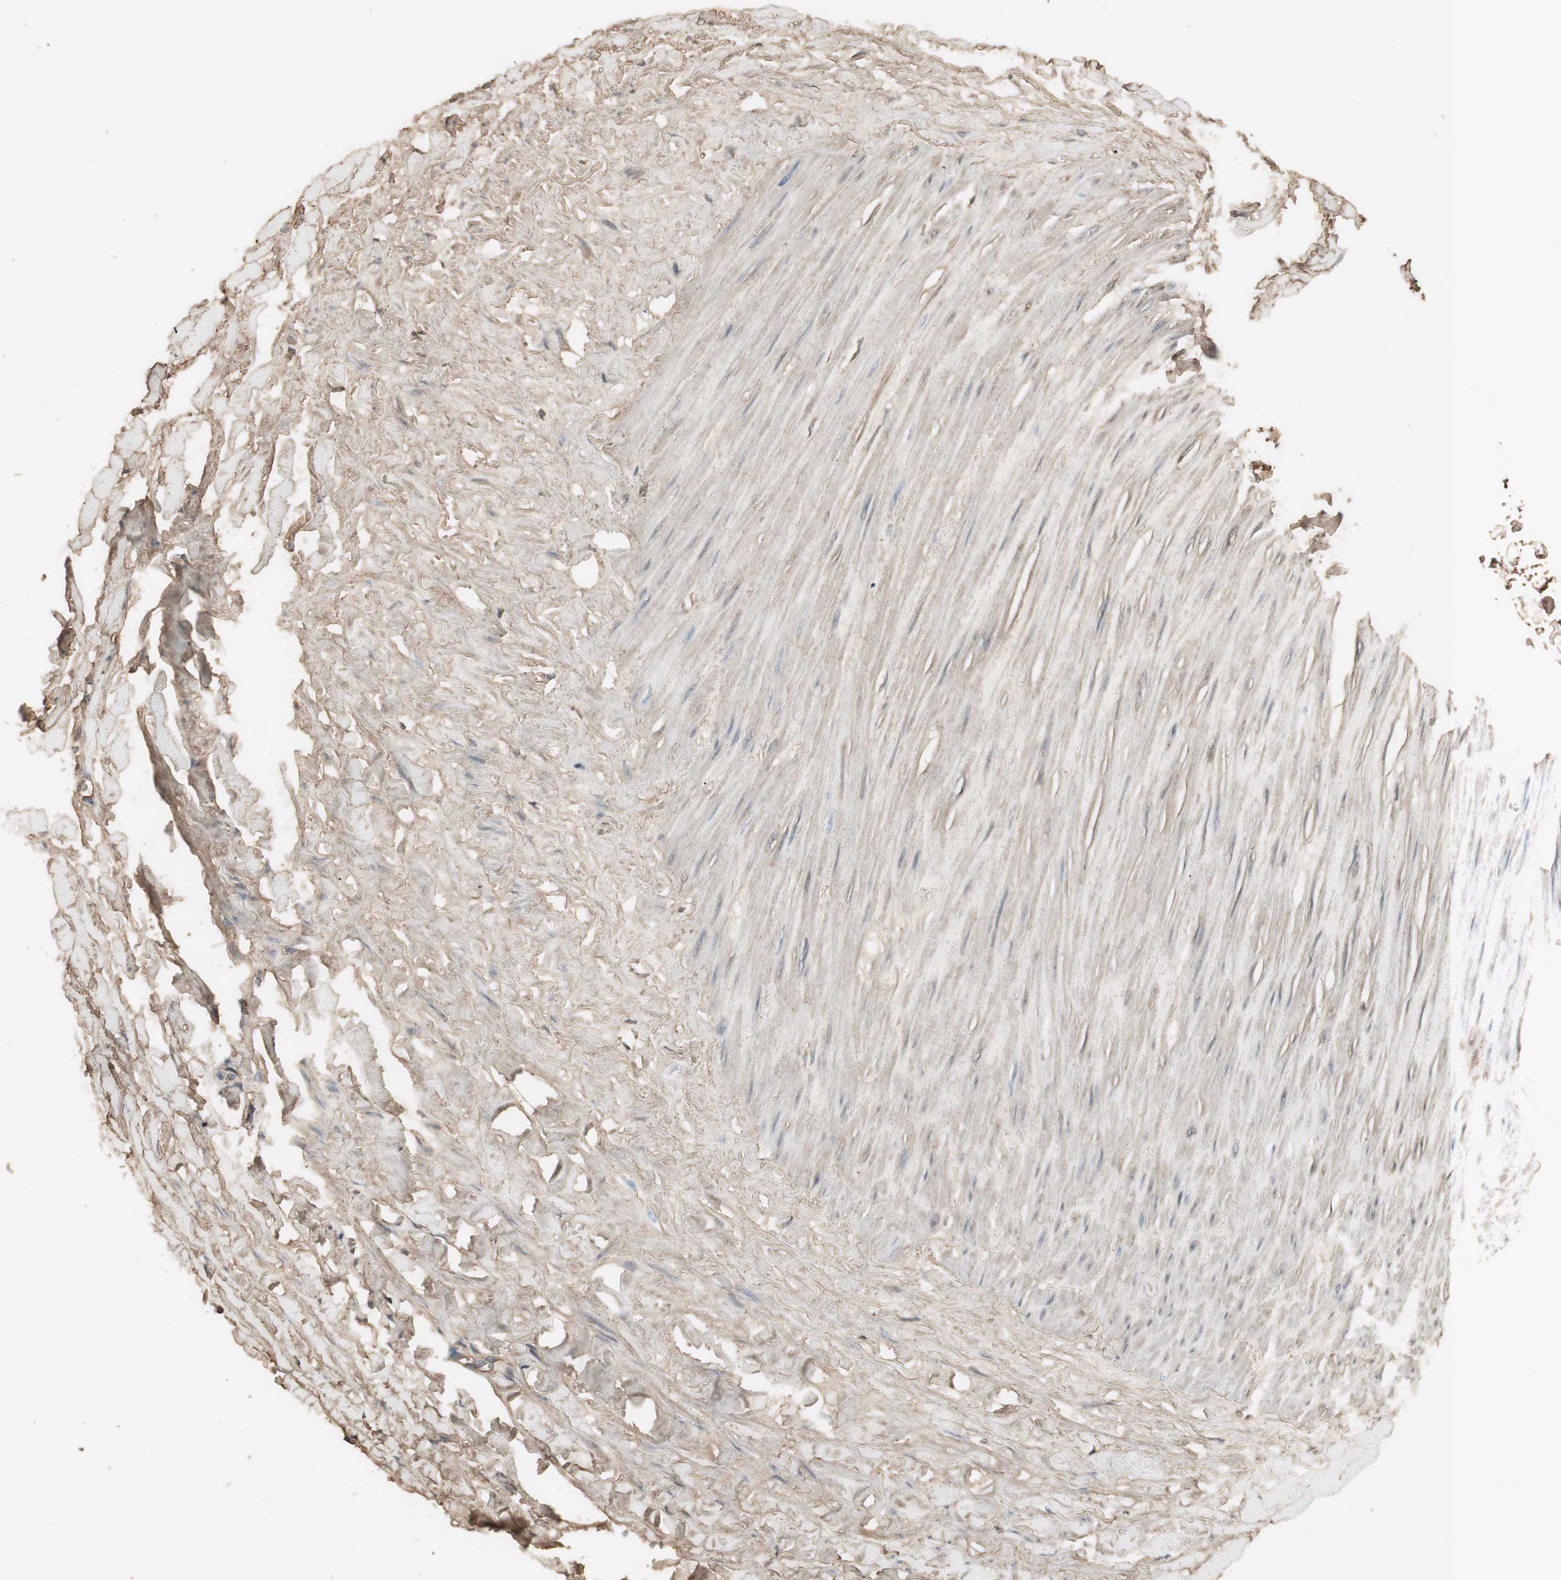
{"staining": {"intensity": "moderate", "quantity": ">75%", "location": "cytoplasmic/membranous"}, "tissue": "adipose tissue", "cell_type": "Adipocytes", "image_type": "normal", "snomed": [{"axis": "morphology", "description": "Normal tissue, NOS"}, {"axis": "topography", "description": "Adipose tissue"}, {"axis": "topography", "description": "Peripheral nerve tissue"}], "caption": "This is an image of IHC staining of benign adipose tissue, which shows moderate positivity in the cytoplasmic/membranous of adipocytes.", "gene": "MMP14", "patient": {"sex": "male", "age": 52}}